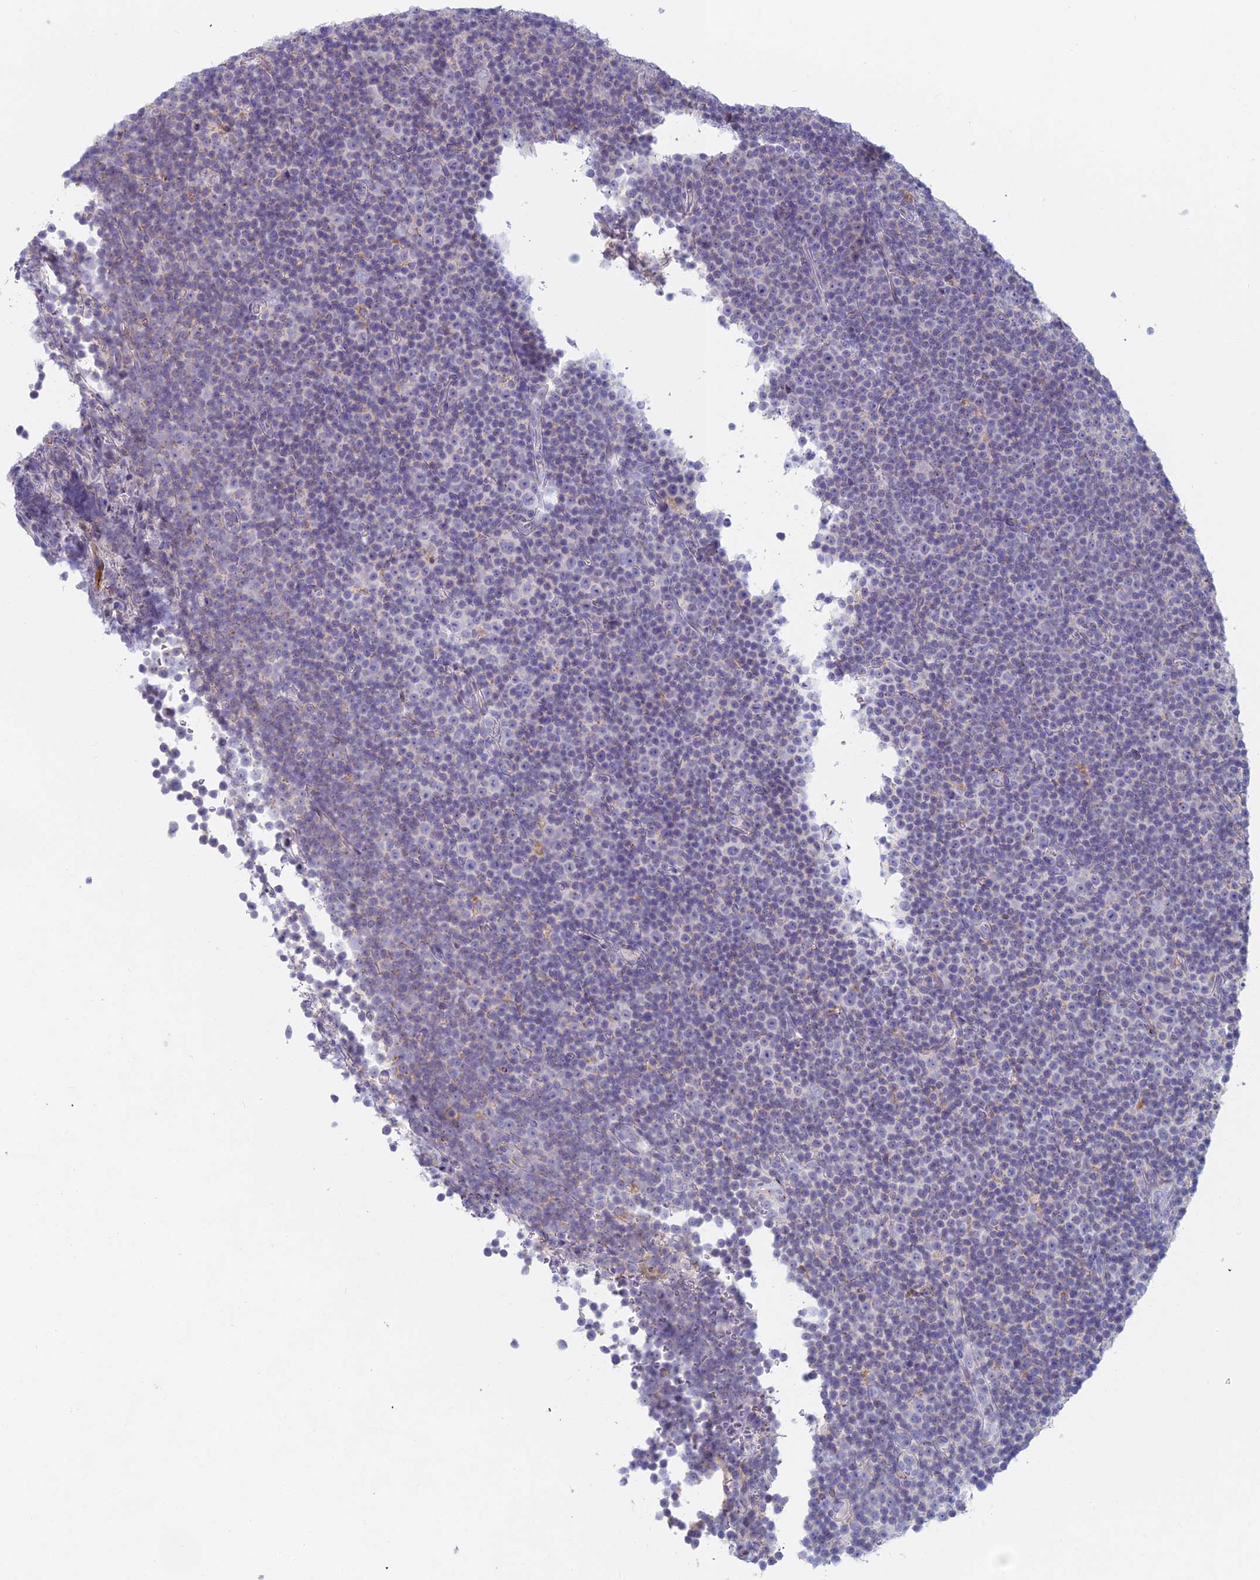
{"staining": {"intensity": "negative", "quantity": "none", "location": "none"}, "tissue": "lymphoma", "cell_type": "Tumor cells", "image_type": "cancer", "snomed": [{"axis": "morphology", "description": "Malignant lymphoma, non-Hodgkin's type, Low grade"}, {"axis": "topography", "description": "Lymph node"}], "caption": "This micrograph is of low-grade malignant lymphoma, non-Hodgkin's type stained with immunohistochemistry (IHC) to label a protein in brown with the nuclei are counter-stained blue. There is no expression in tumor cells.", "gene": "FERD3L", "patient": {"sex": "female", "age": 67}}